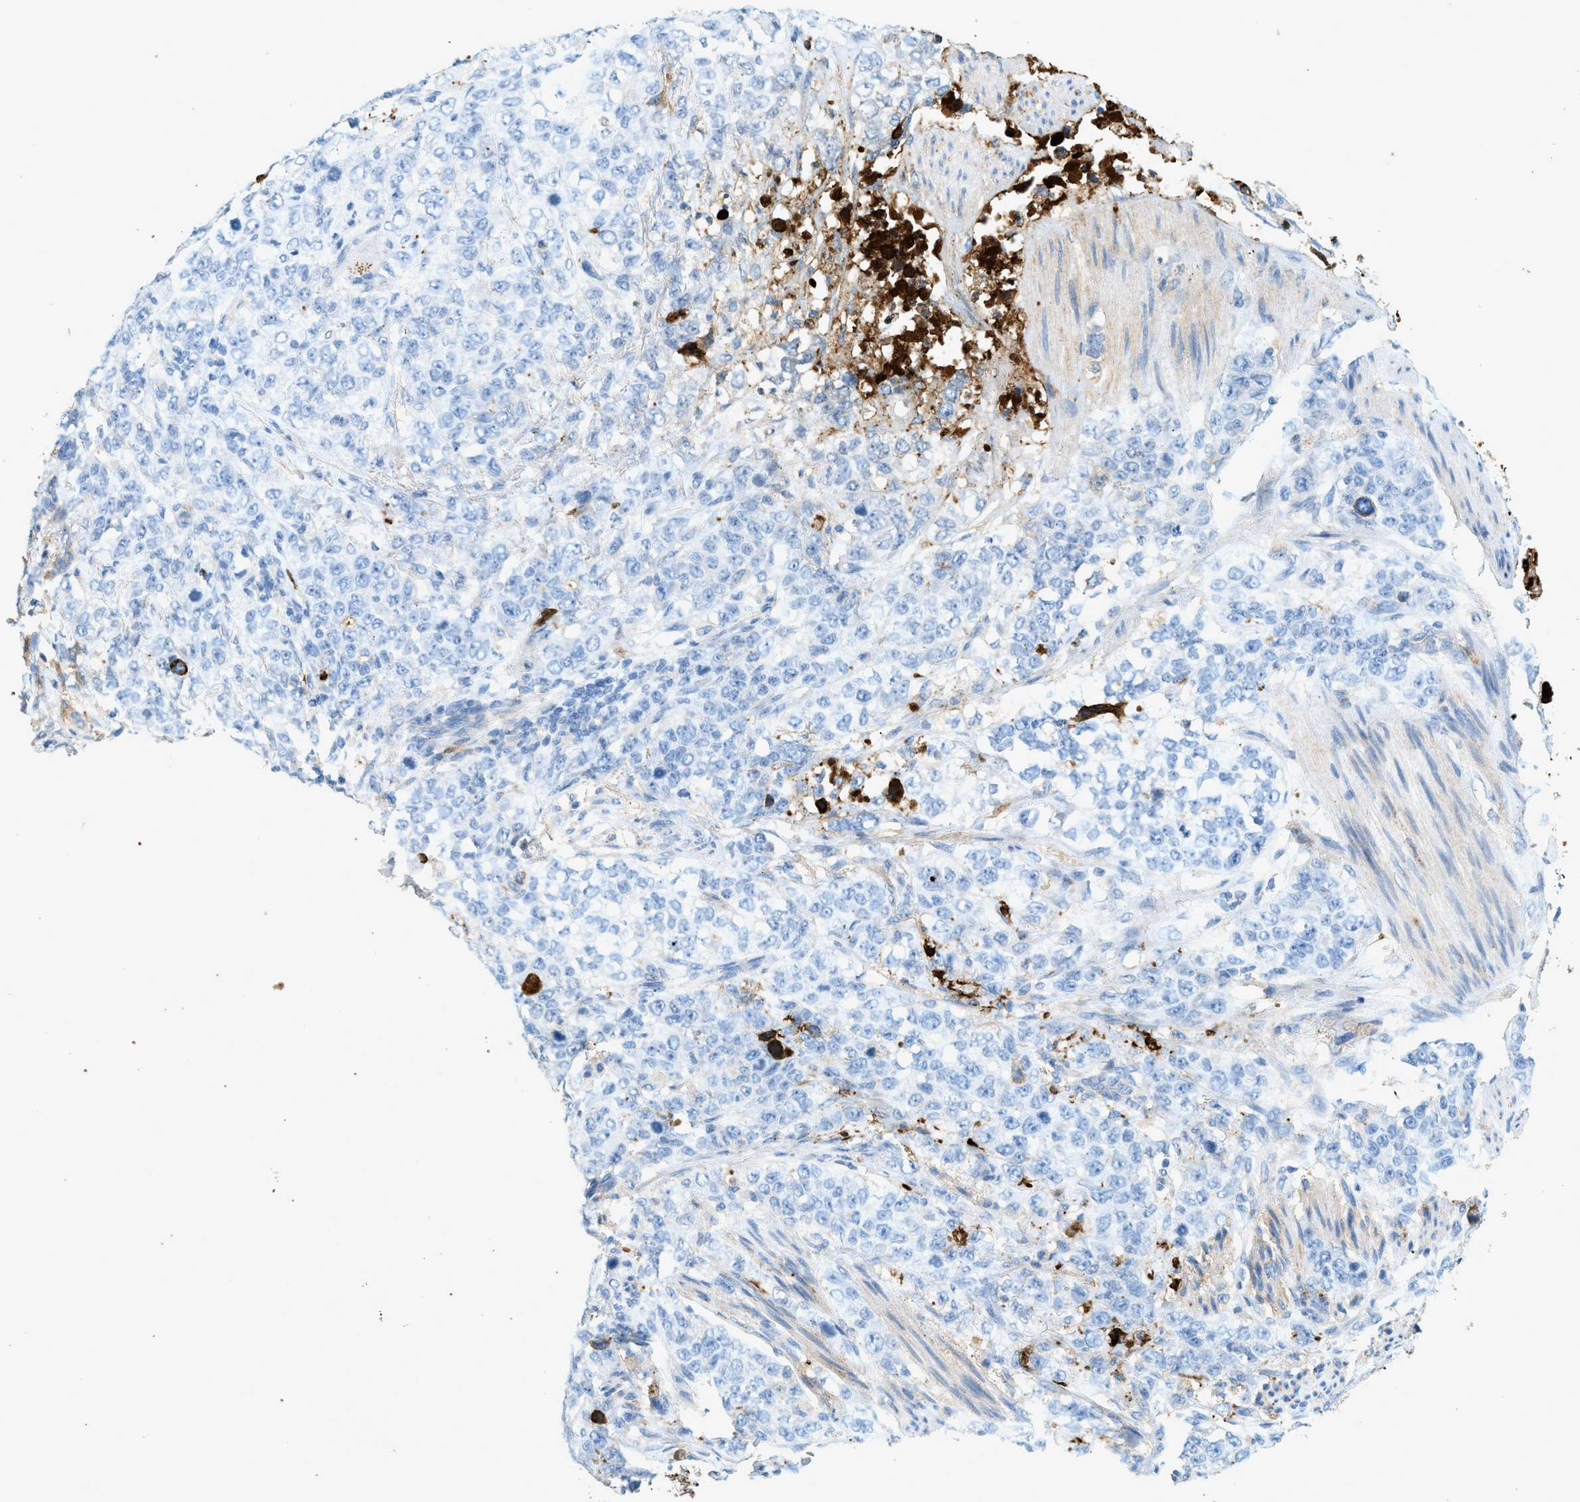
{"staining": {"intensity": "negative", "quantity": "none", "location": "none"}, "tissue": "stomach cancer", "cell_type": "Tumor cells", "image_type": "cancer", "snomed": [{"axis": "morphology", "description": "Adenocarcinoma, NOS"}, {"axis": "topography", "description": "Stomach"}], "caption": "This is an IHC image of human adenocarcinoma (stomach). There is no expression in tumor cells.", "gene": "F2", "patient": {"sex": "male", "age": 48}}